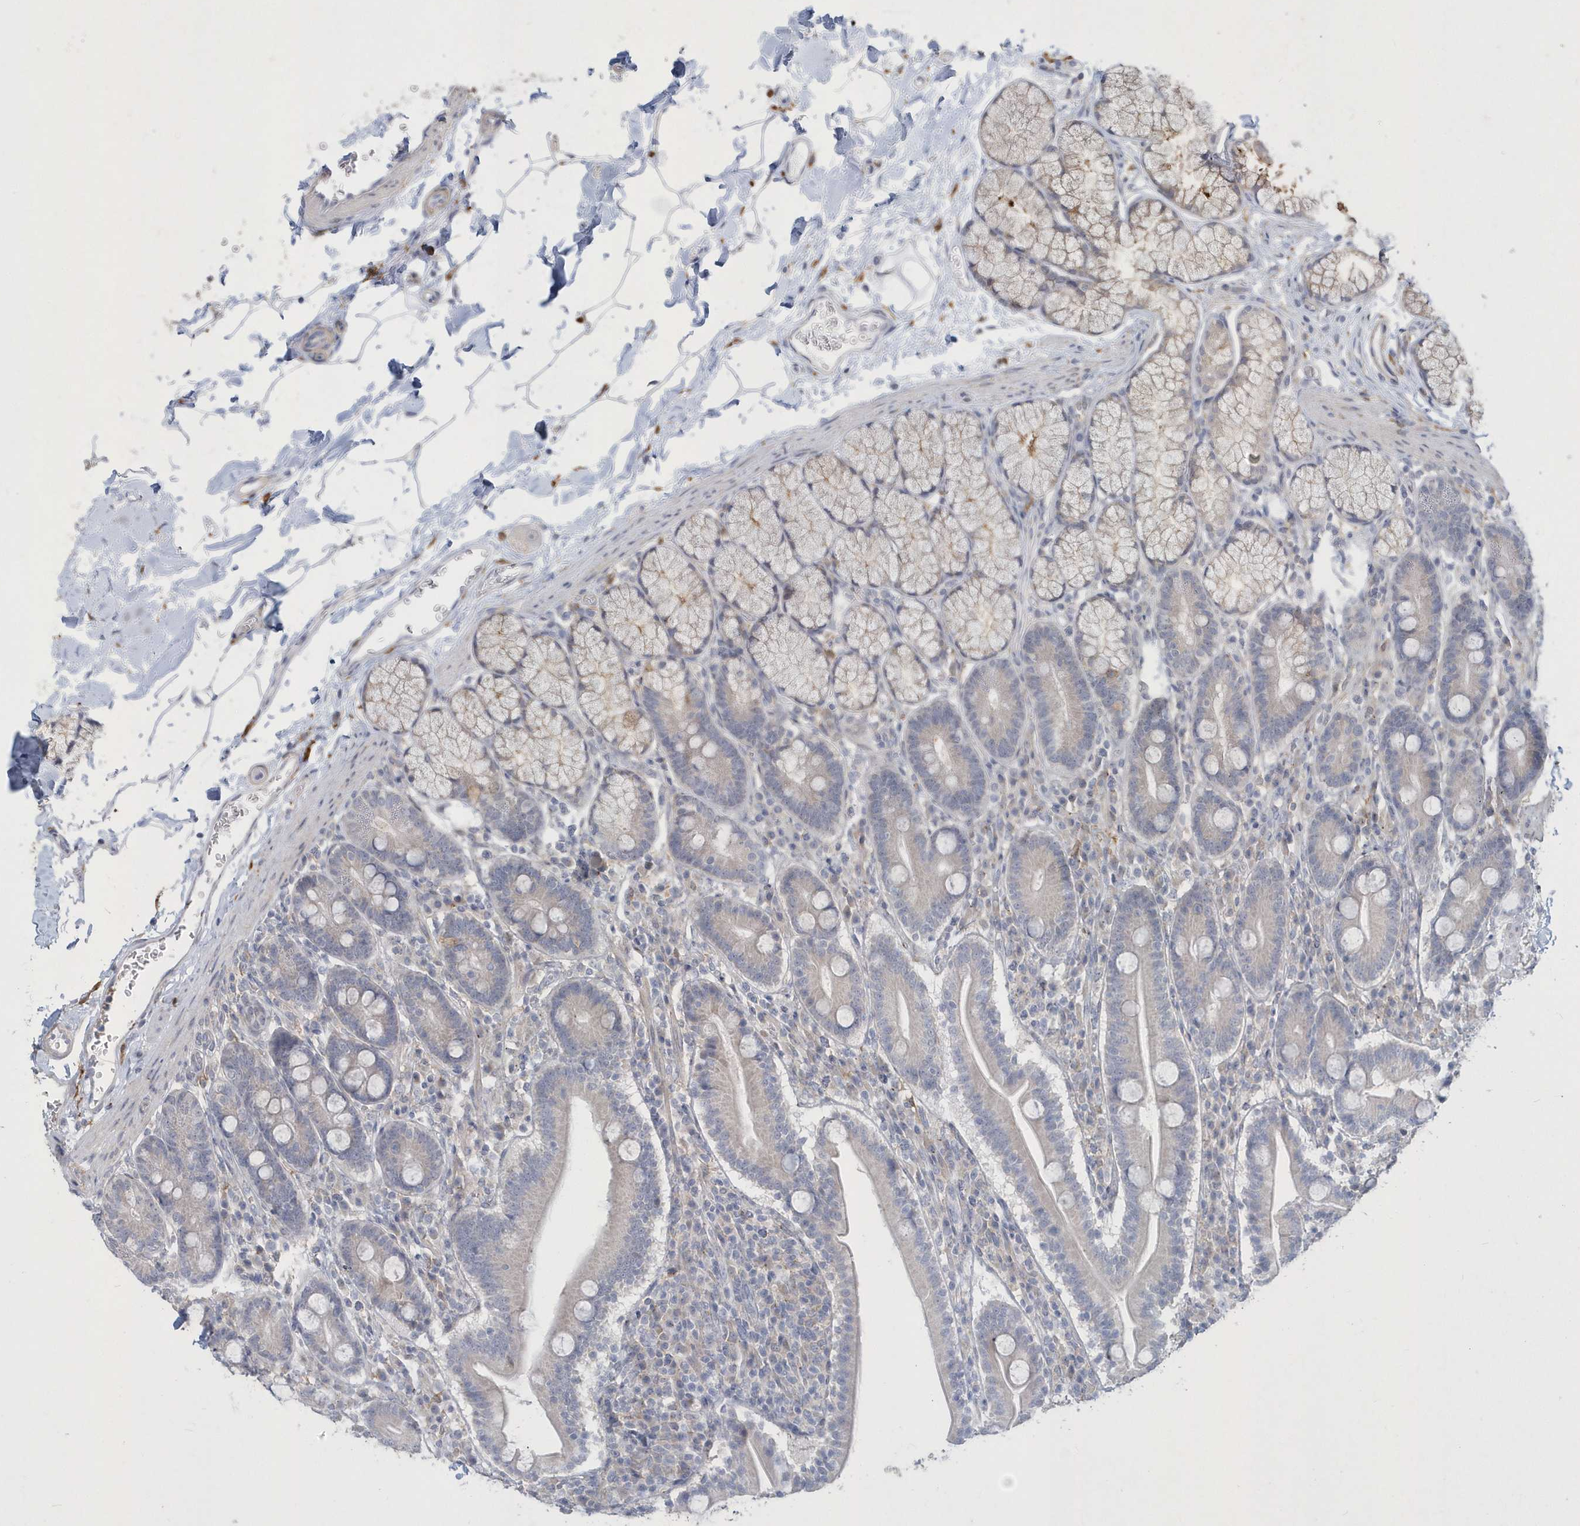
{"staining": {"intensity": "negative", "quantity": "none", "location": "none"}, "tissue": "duodenum", "cell_type": "Glandular cells", "image_type": "normal", "snomed": [{"axis": "morphology", "description": "Normal tissue, NOS"}, {"axis": "topography", "description": "Duodenum"}], "caption": "There is no significant positivity in glandular cells of duodenum. (DAB immunohistochemistry (IHC) with hematoxylin counter stain).", "gene": "TSPEAR", "patient": {"sex": "male", "age": 35}}